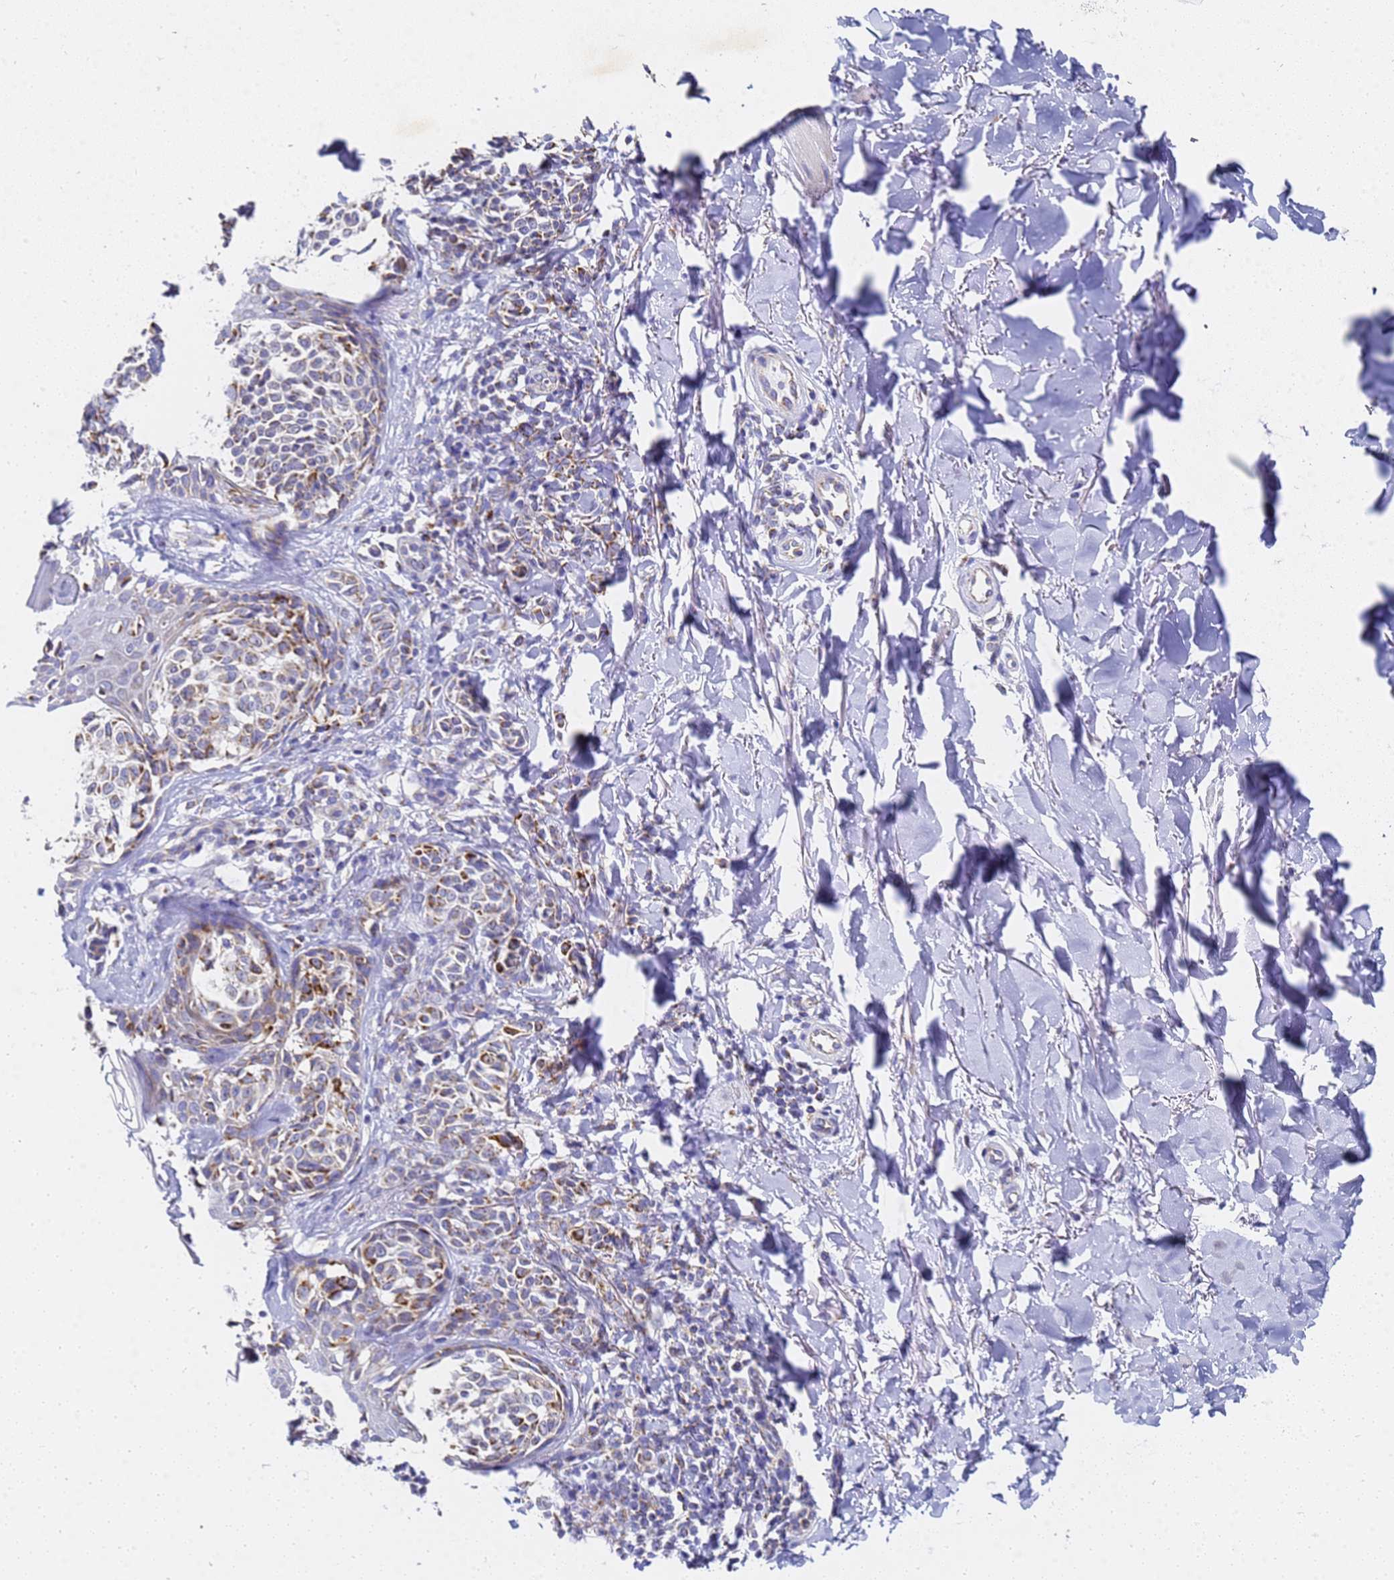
{"staining": {"intensity": "moderate", "quantity": ">75%", "location": "cytoplasmic/membranous"}, "tissue": "melanoma", "cell_type": "Tumor cells", "image_type": "cancer", "snomed": [{"axis": "morphology", "description": "Malignant melanoma, NOS"}, {"axis": "topography", "description": "Skin of upper extremity"}], "caption": "Human melanoma stained with a protein marker reveals moderate staining in tumor cells.", "gene": "CNIH4", "patient": {"sex": "male", "age": 40}}